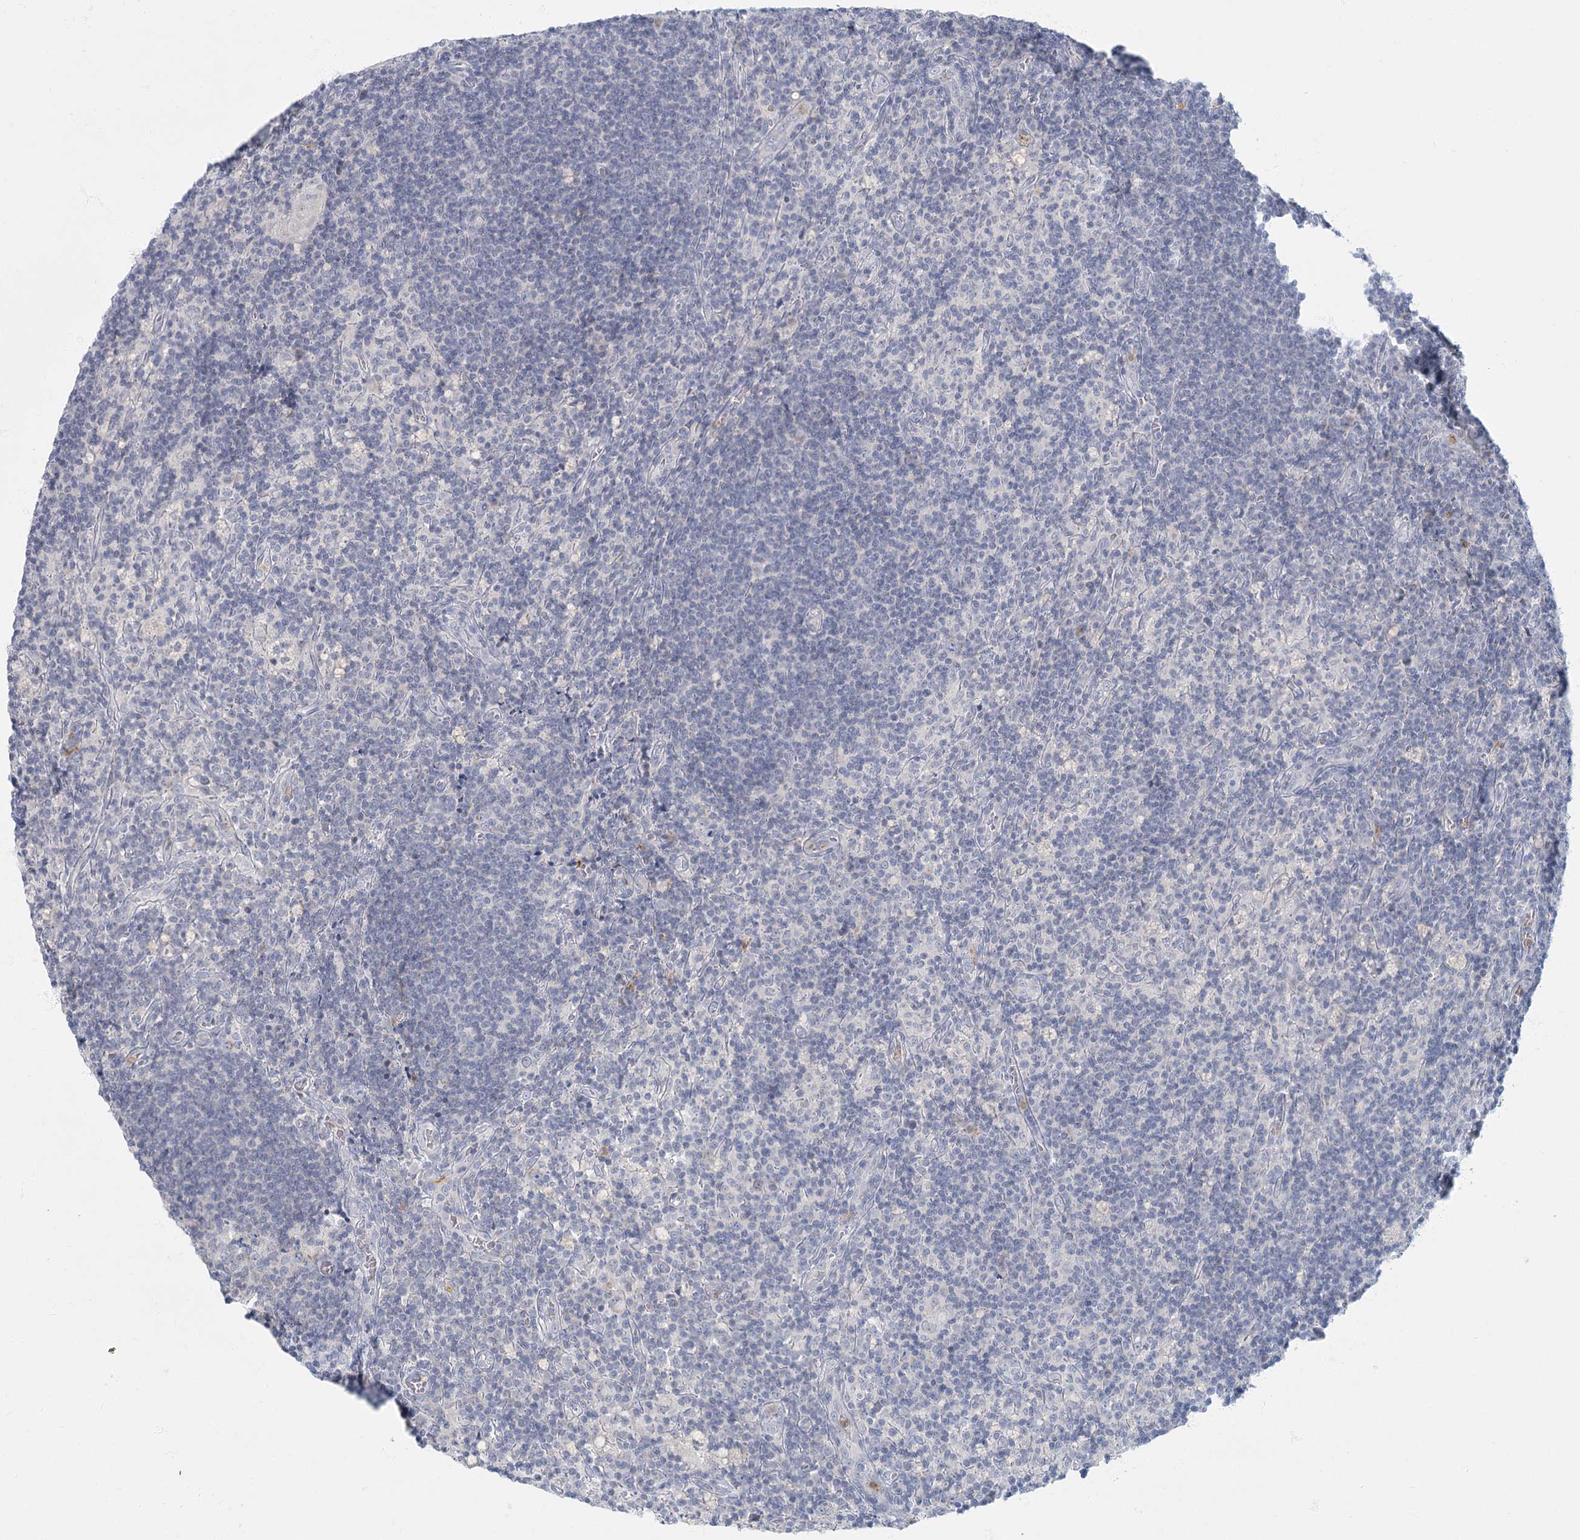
{"staining": {"intensity": "negative", "quantity": "none", "location": "none"}, "tissue": "lymph node", "cell_type": "Germinal center cells", "image_type": "normal", "snomed": [{"axis": "morphology", "description": "Normal tissue, NOS"}, {"axis": "topography", "description": "Lymph node"}], "caption": "The image exhibits no significant expression in germinal center cells of lymph node. (DAB immunohistochemistry (IHC), high magnification).", "gene": "FAM110C", "patient": {"sex": "male", "age": 69}}